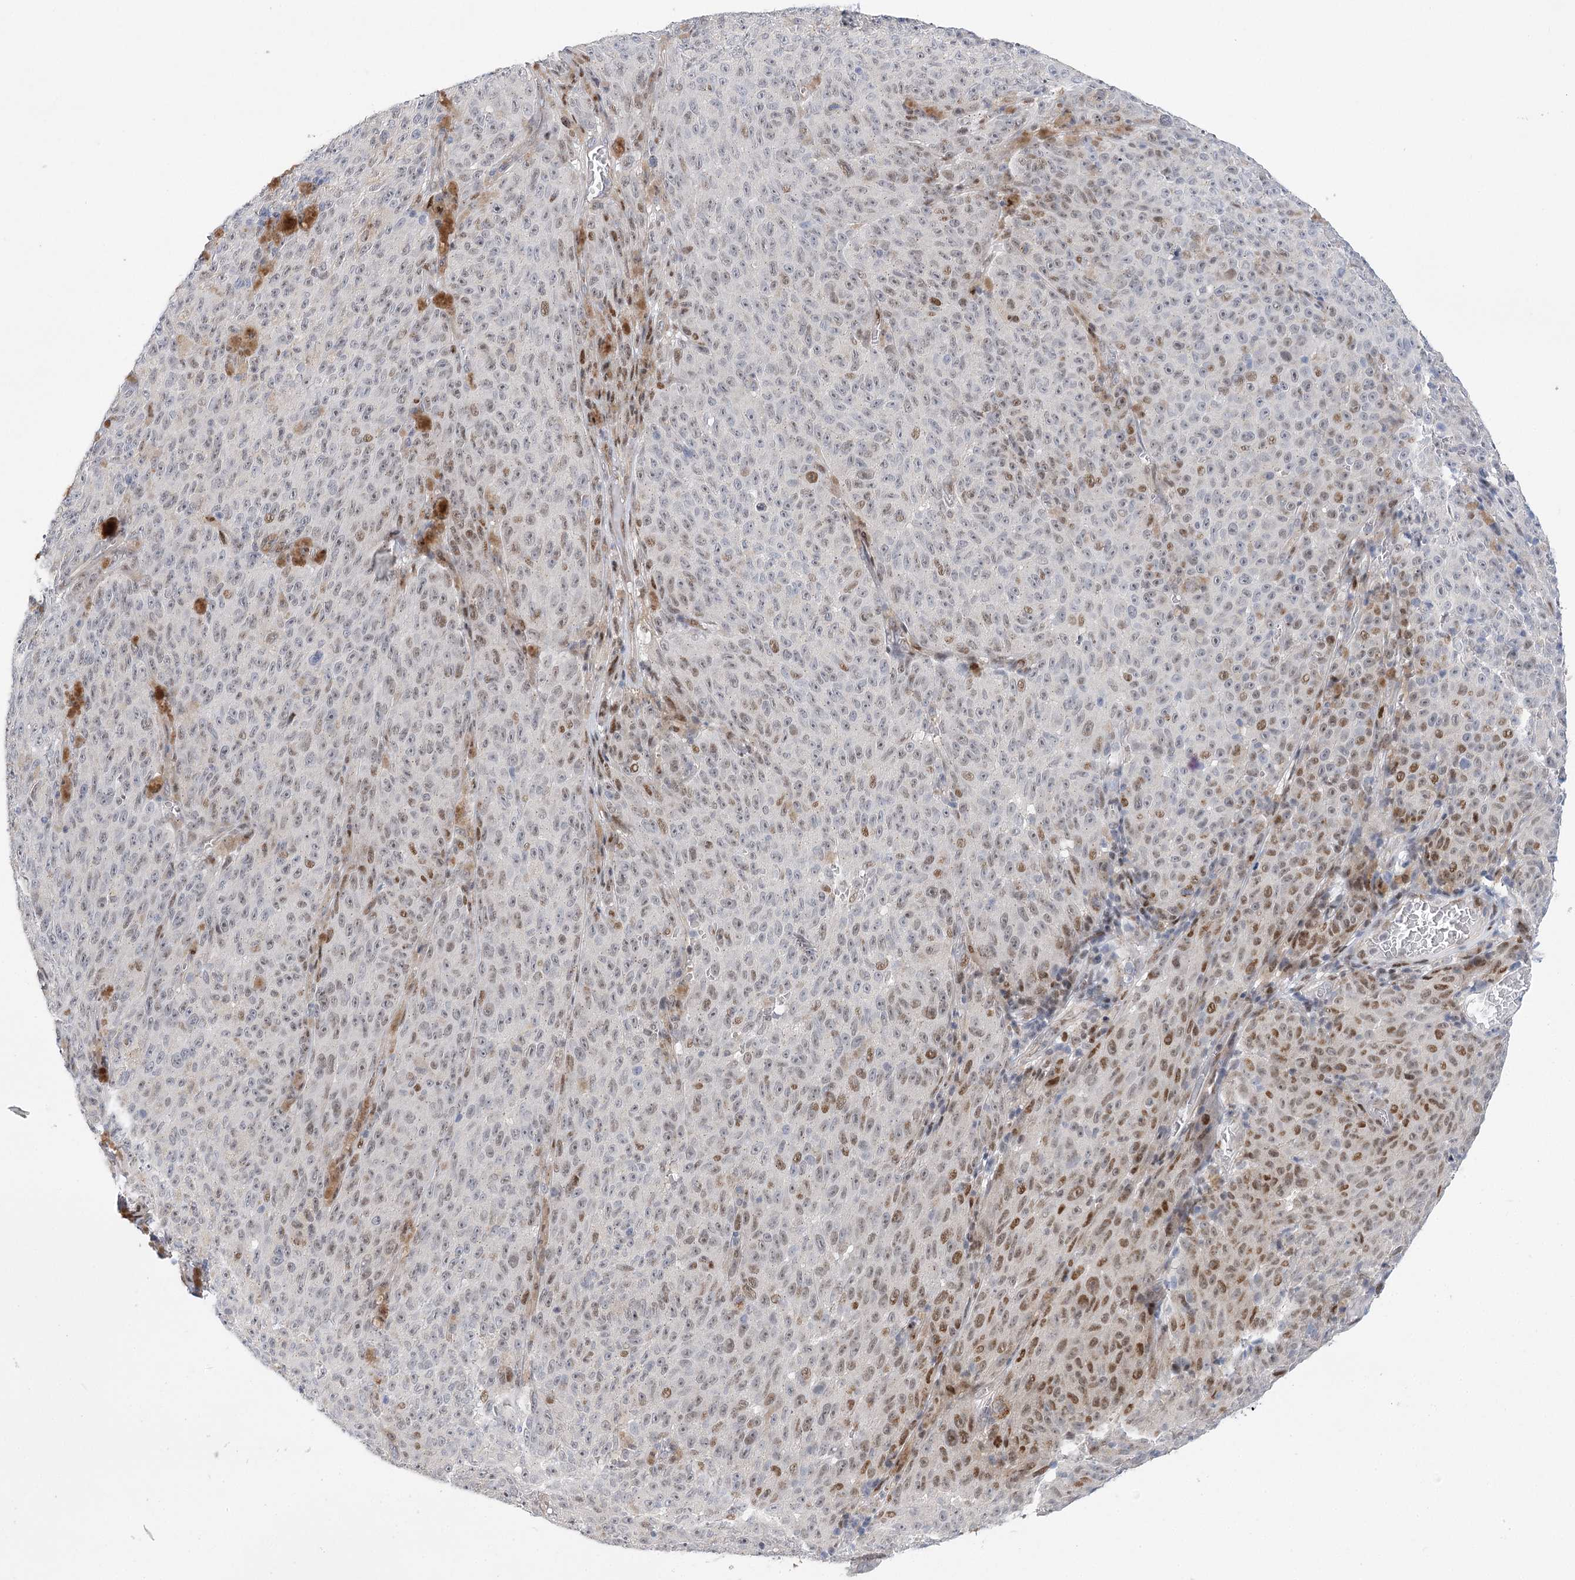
{"staining": {"intensity": "weak", "quantity": ">75%", "location": "nuclear"}, "tissue": "melanoma", "cell_type": "Tumor cells", "image_type": "cancer", "snomed": [{"axis": "morphology", "description": "Malignant melanoma, NOS"}, {"axis": "topography", "description": "Skin"}], "caption": "This is an image of immunohistochemistry (IHC) staining of malignant melanoma, which shows weak expression in the nuclear of tumor cells.", "gene": "CAMTA1", "patient": {"sex": "female", "age": 82}}